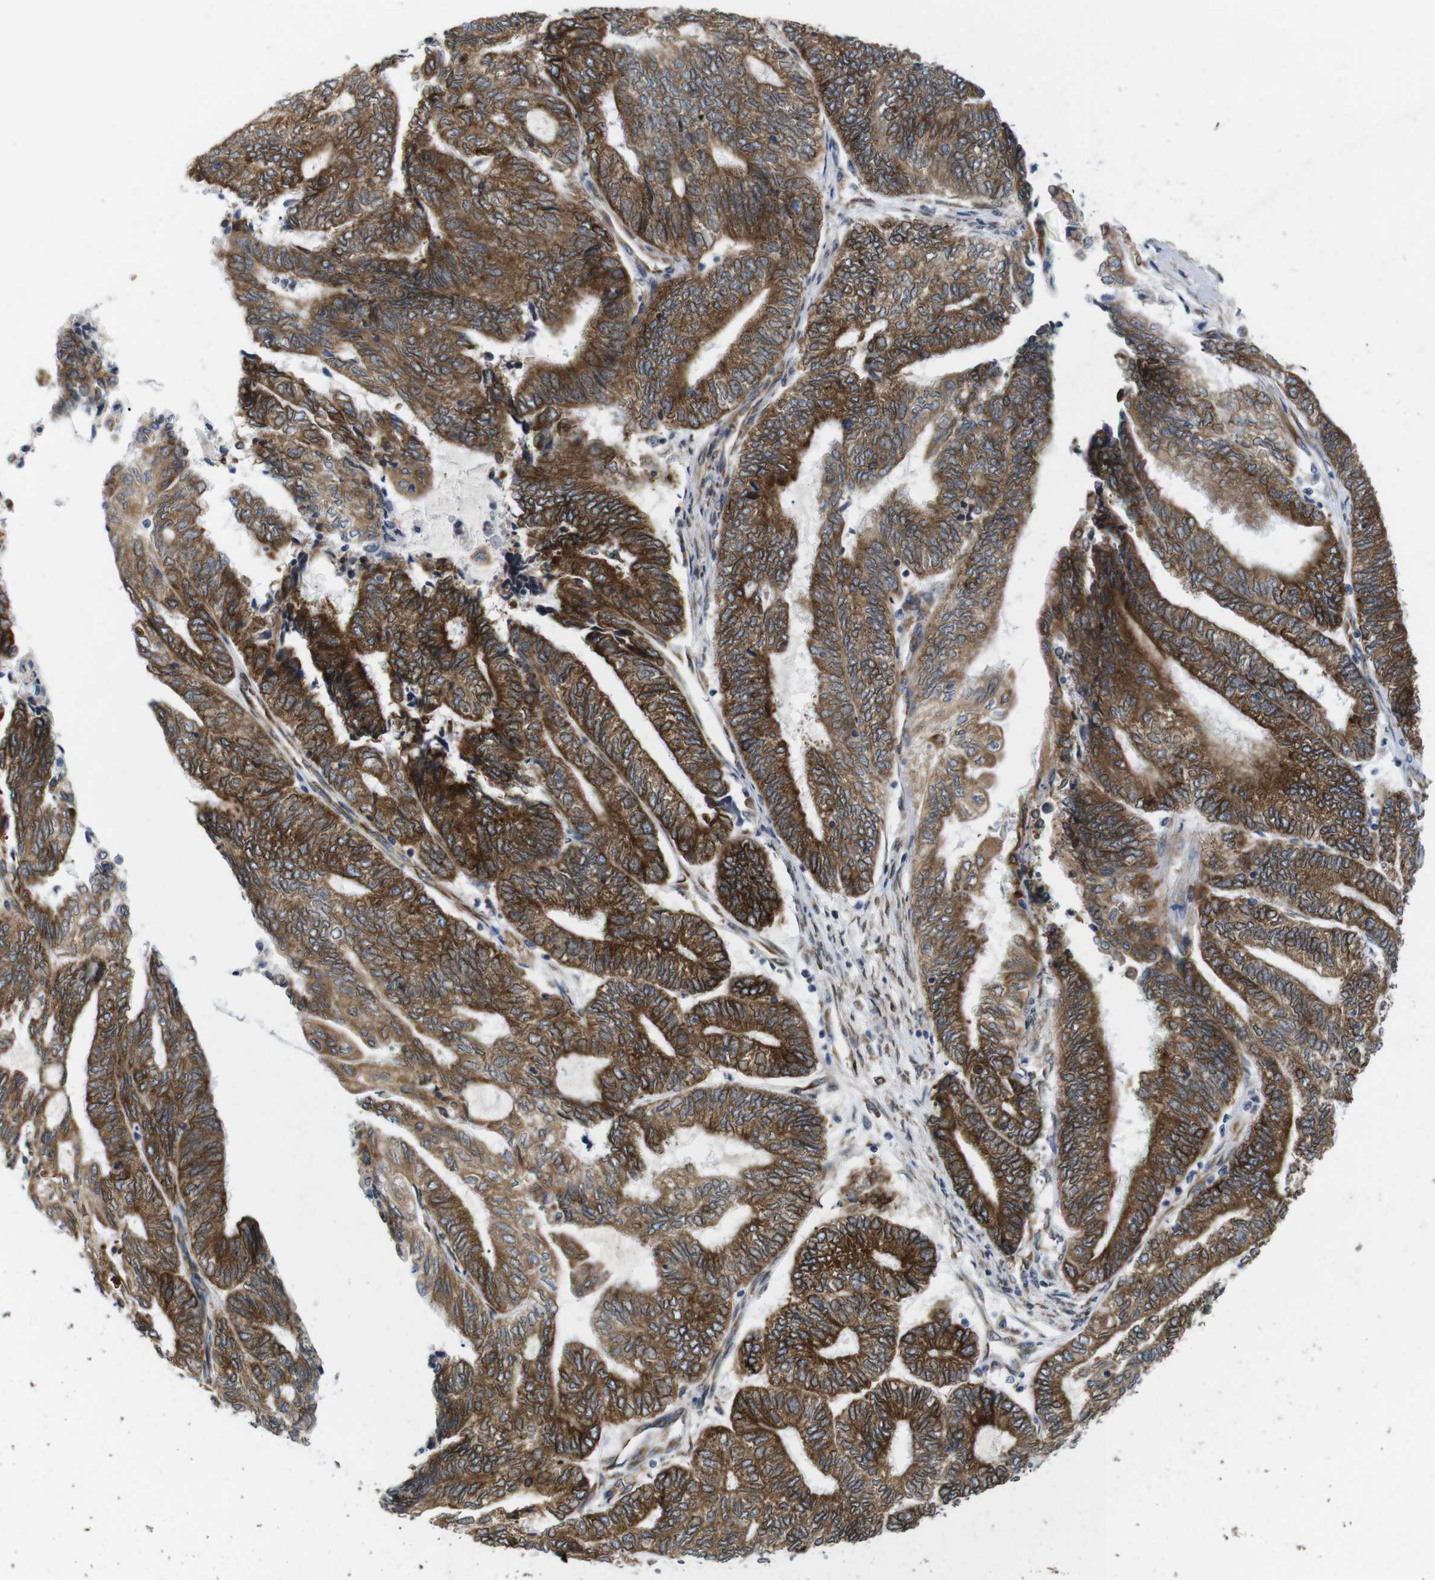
{"staining": {"intensity": "strong", "quantity": ">75%", "location": "cytoplasmic/membranous"}, "tissue": "endometrial cancer", "cell_type": "Tumor cells", "image_type": "cancer", "snomed": [{"axis": "morphology", "description": "Adenocarcinoma, NOS"}, {"axis": "topography", "description": "Uterus"}, {"axis": "topography", "description": "Endometrium"}], "caption": "A brown stain labels strong cytoplasmic/membranous positivity of a protein in human adenocarcinoma (endometrial) tumor cells. Ihc stains the protein in brown and the nuclei are stained blue.", "gene": "HACD3", "patient": {"sex": "female", "age": 70}}